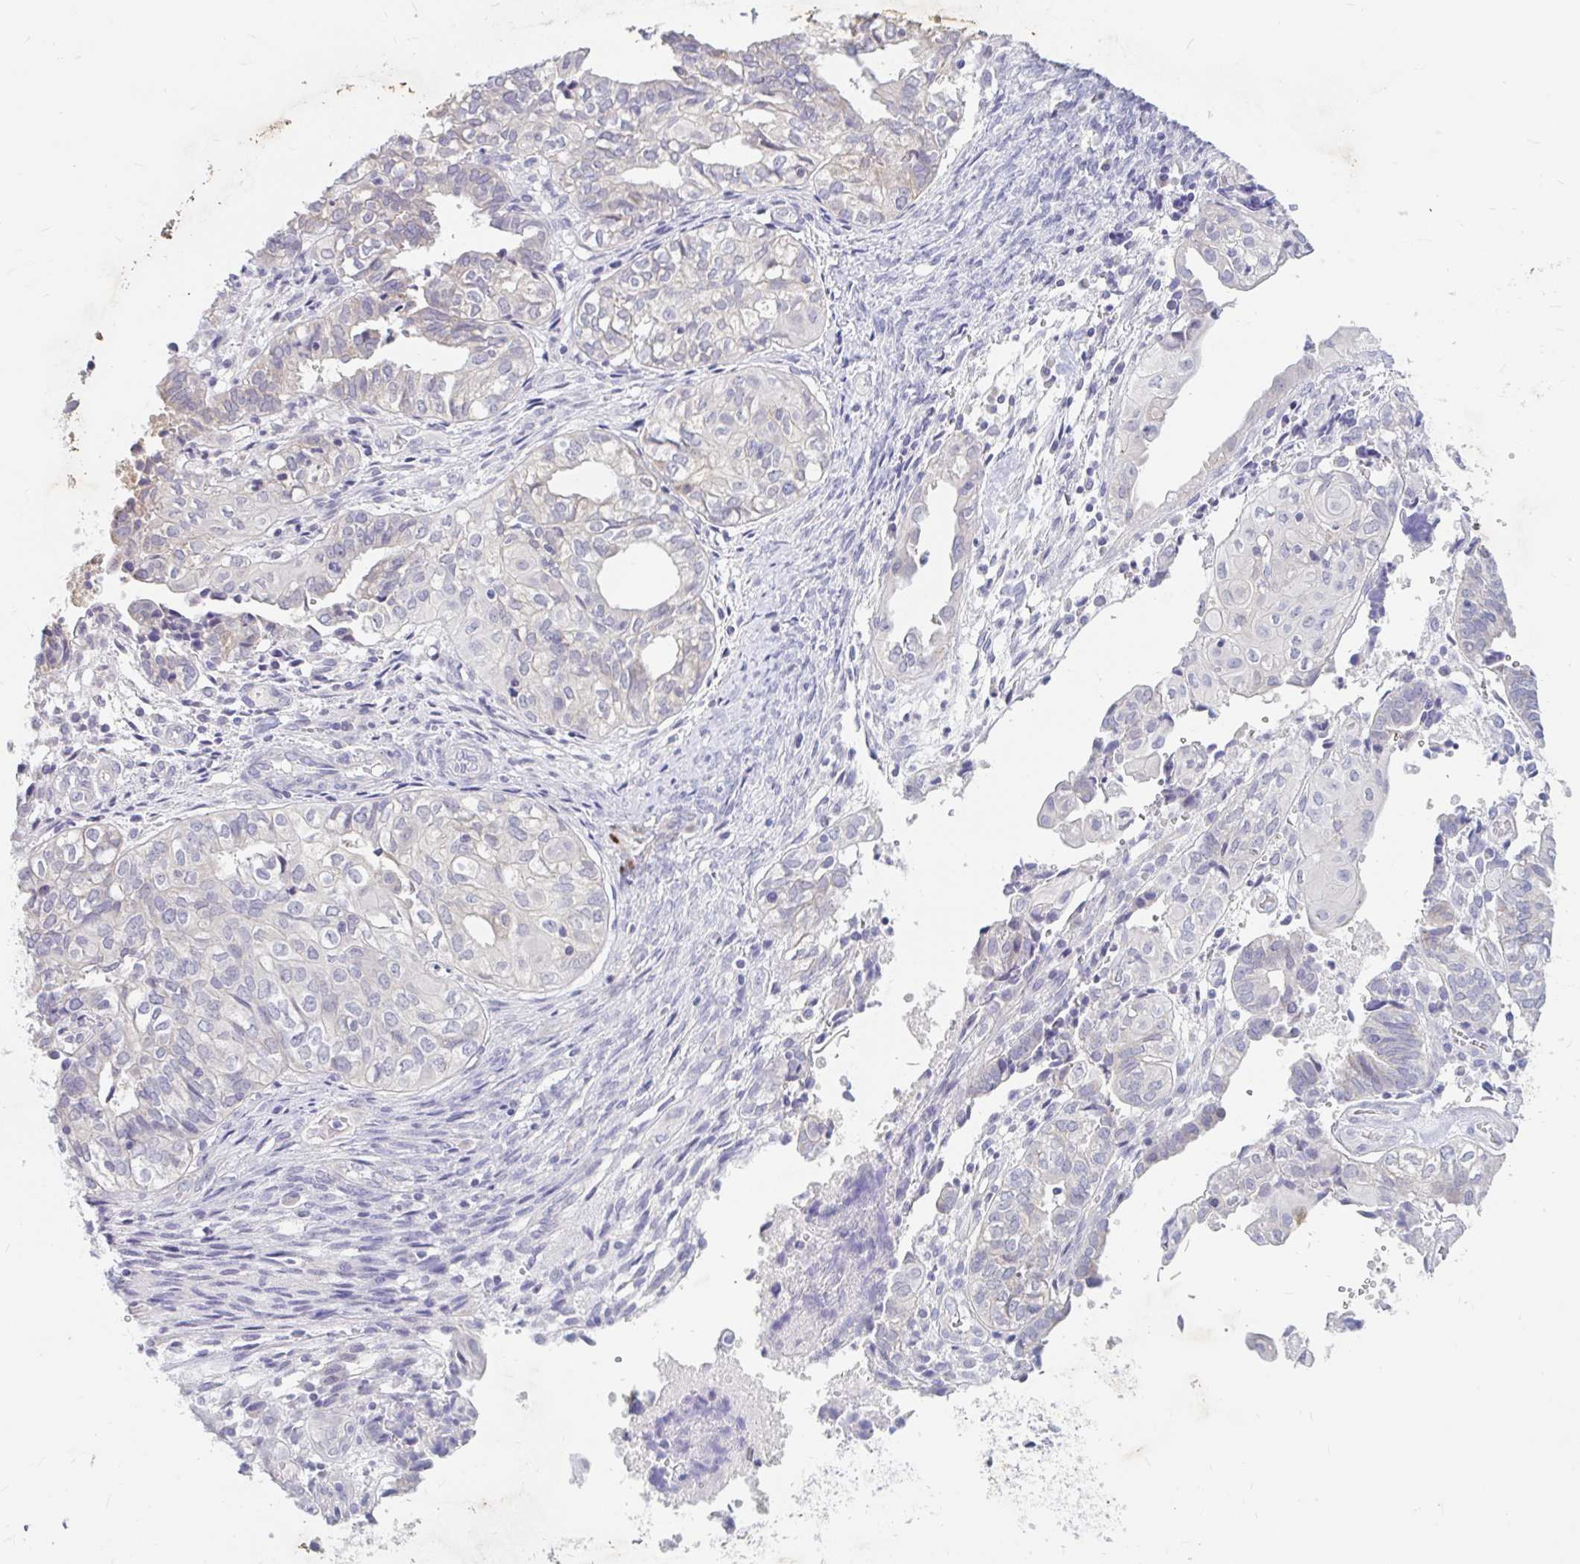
{"staining": {"intensity": "negative", "quantity": "none", "location": "none"}, "tissue": "ovarian cancer", "cell_type": "Tumor cells", "image_type": "cancer", "snomed": [{"axis": "morphology", "description": "Carcinoma, endometroid"}, {"axis": "topography", "description": "Ovary"}], "caption": "IHC histopathology image of ovarian cancer (endometroid carcinoma) stained for a protein (brown), which shows no staining in tumor cells.", "gene": "ADH1A", "patient": {"sex": "female", "age": 64}}